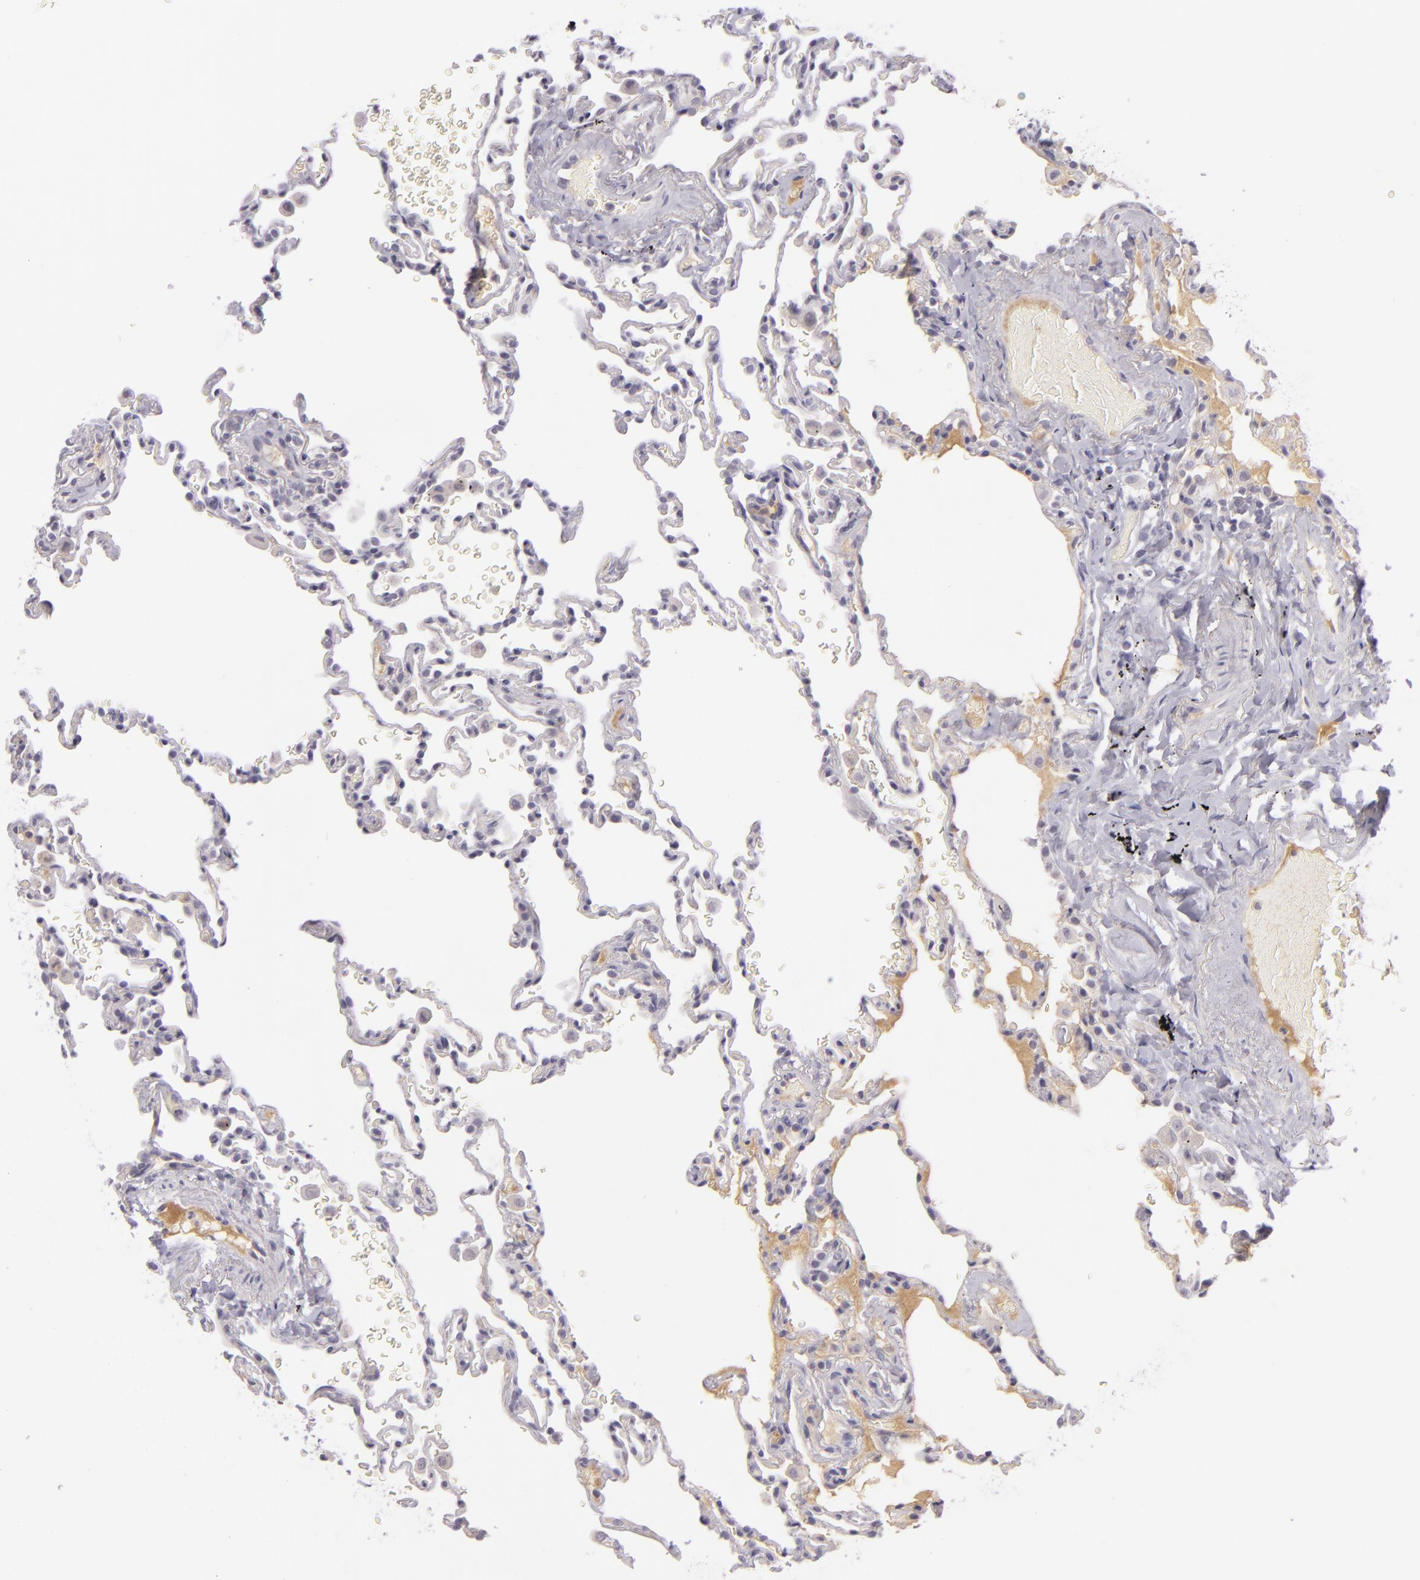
{"staining": {"intensity": "negative", "quantity": "none", "location": "none"}, "tissue": "lung", "cell_type": "Alveolar cells", "image_type": "normal", "snomed": [{"axis": "morphology", "description": "Normal tissue, NOS"}, {"axis": "topography", "description": "Lung"}], "caption": "High power microscopy micrograph of an immunohistochemistry micrograph of benign lung, revealing no significant staining in alveolar cells. (Stains: DAB immunohistochemistry with hematoxylin counter stain, Microscopy: brightfield microscopy at high magnification).", "gene": "DAG1", "patient": {"sex": "male", "age": 59}}